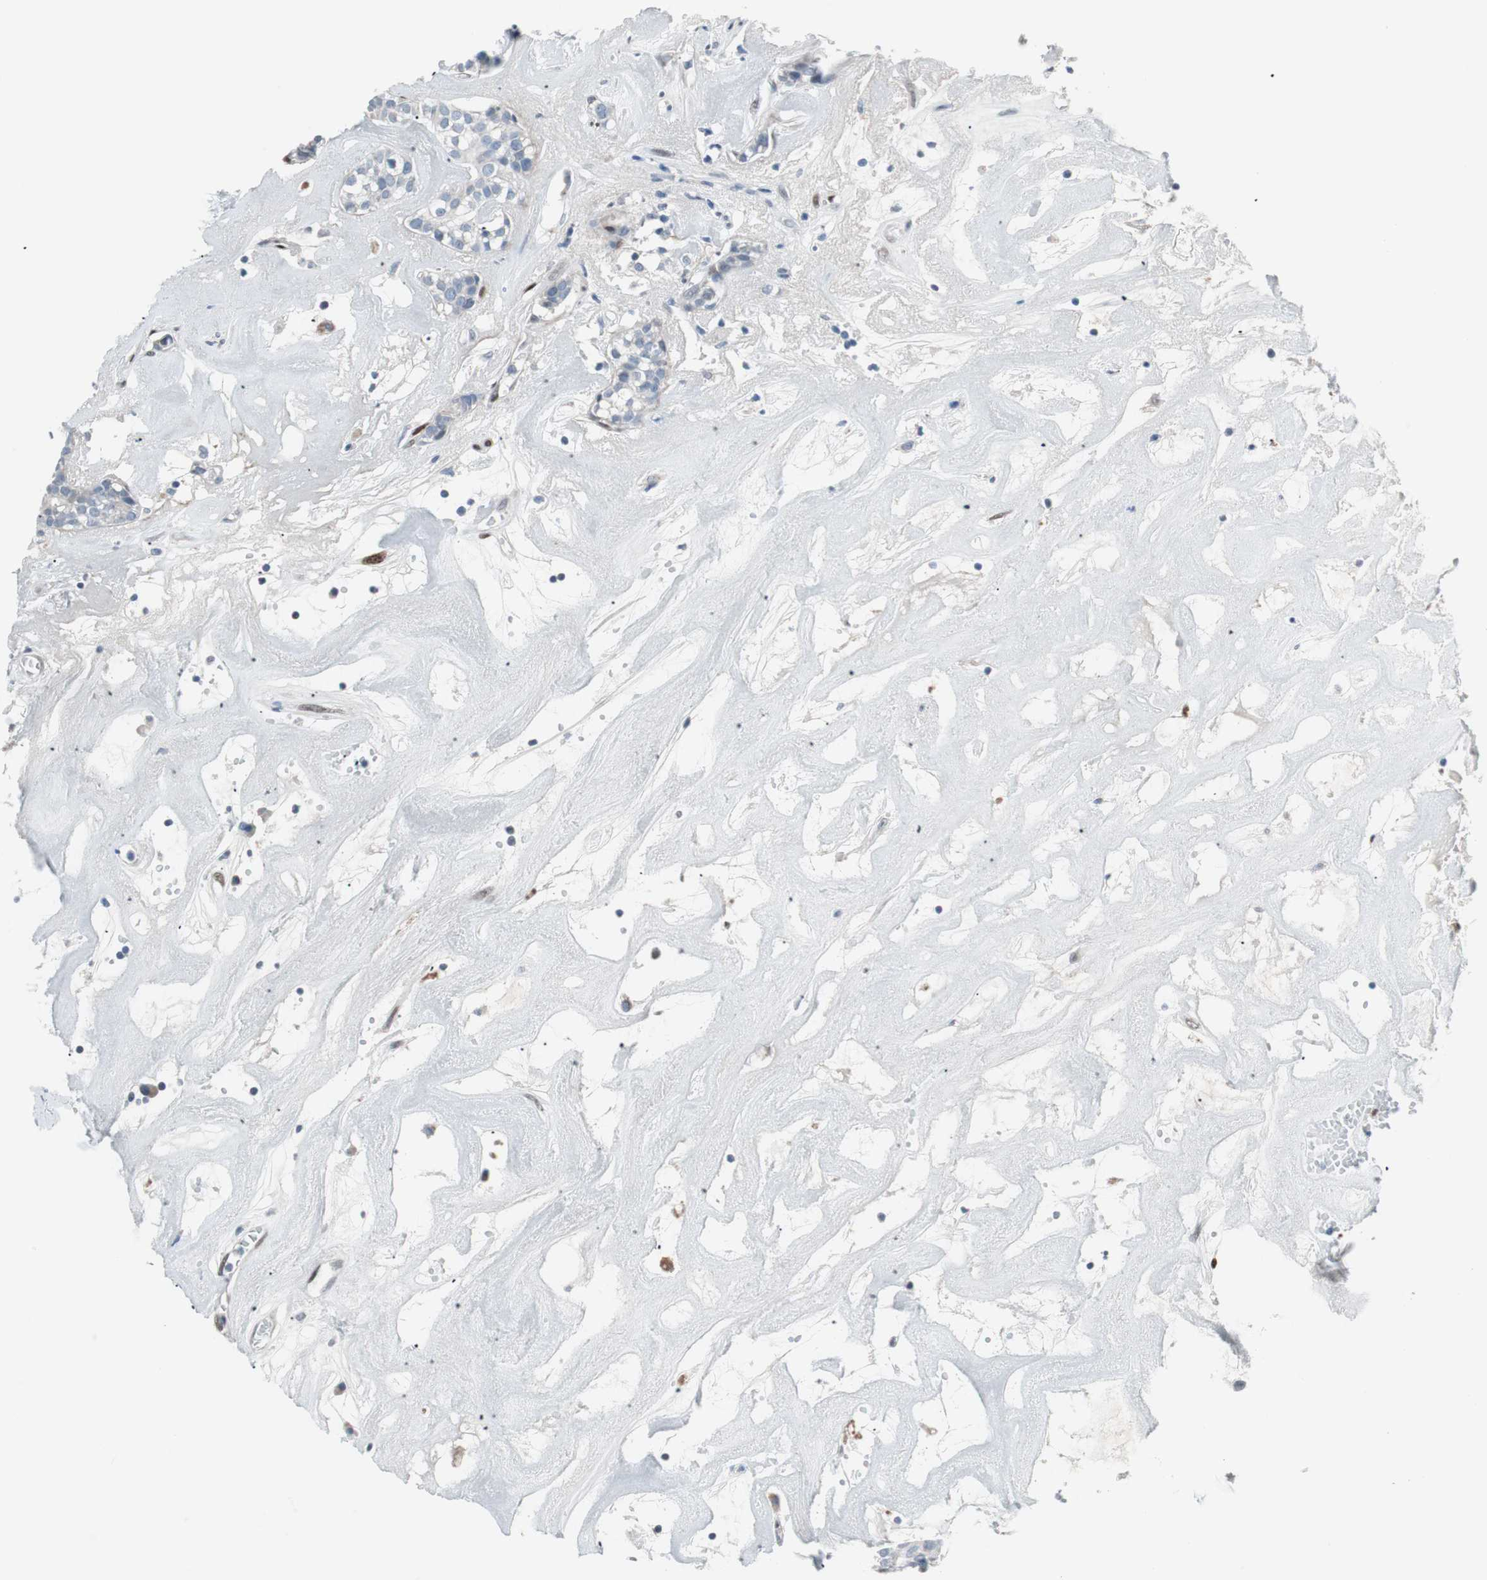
{"staining": {"intensity": "weak", "quantity": "<25%", "location": "nuclear"}, "tissue": "head and neck cancer", "cell_type": "Tumor cells", "image_type": "cancer", "snomed": [{"axis": "morphology", "description": "Adenocarcinoma, NOS"}, {"axis": "topography", "description": "Salivary gland"}, {"axis": "topography", "description": "Head-Neck"}], "caption": "DAB (3,3'-diaminobenzidine) immunohistochemical staining of human head and neck adenocarcinoma shows no significant positivity in tumor cells.", "gene": "FOSL1", "patient": {"sex": "female", "age": 65}}